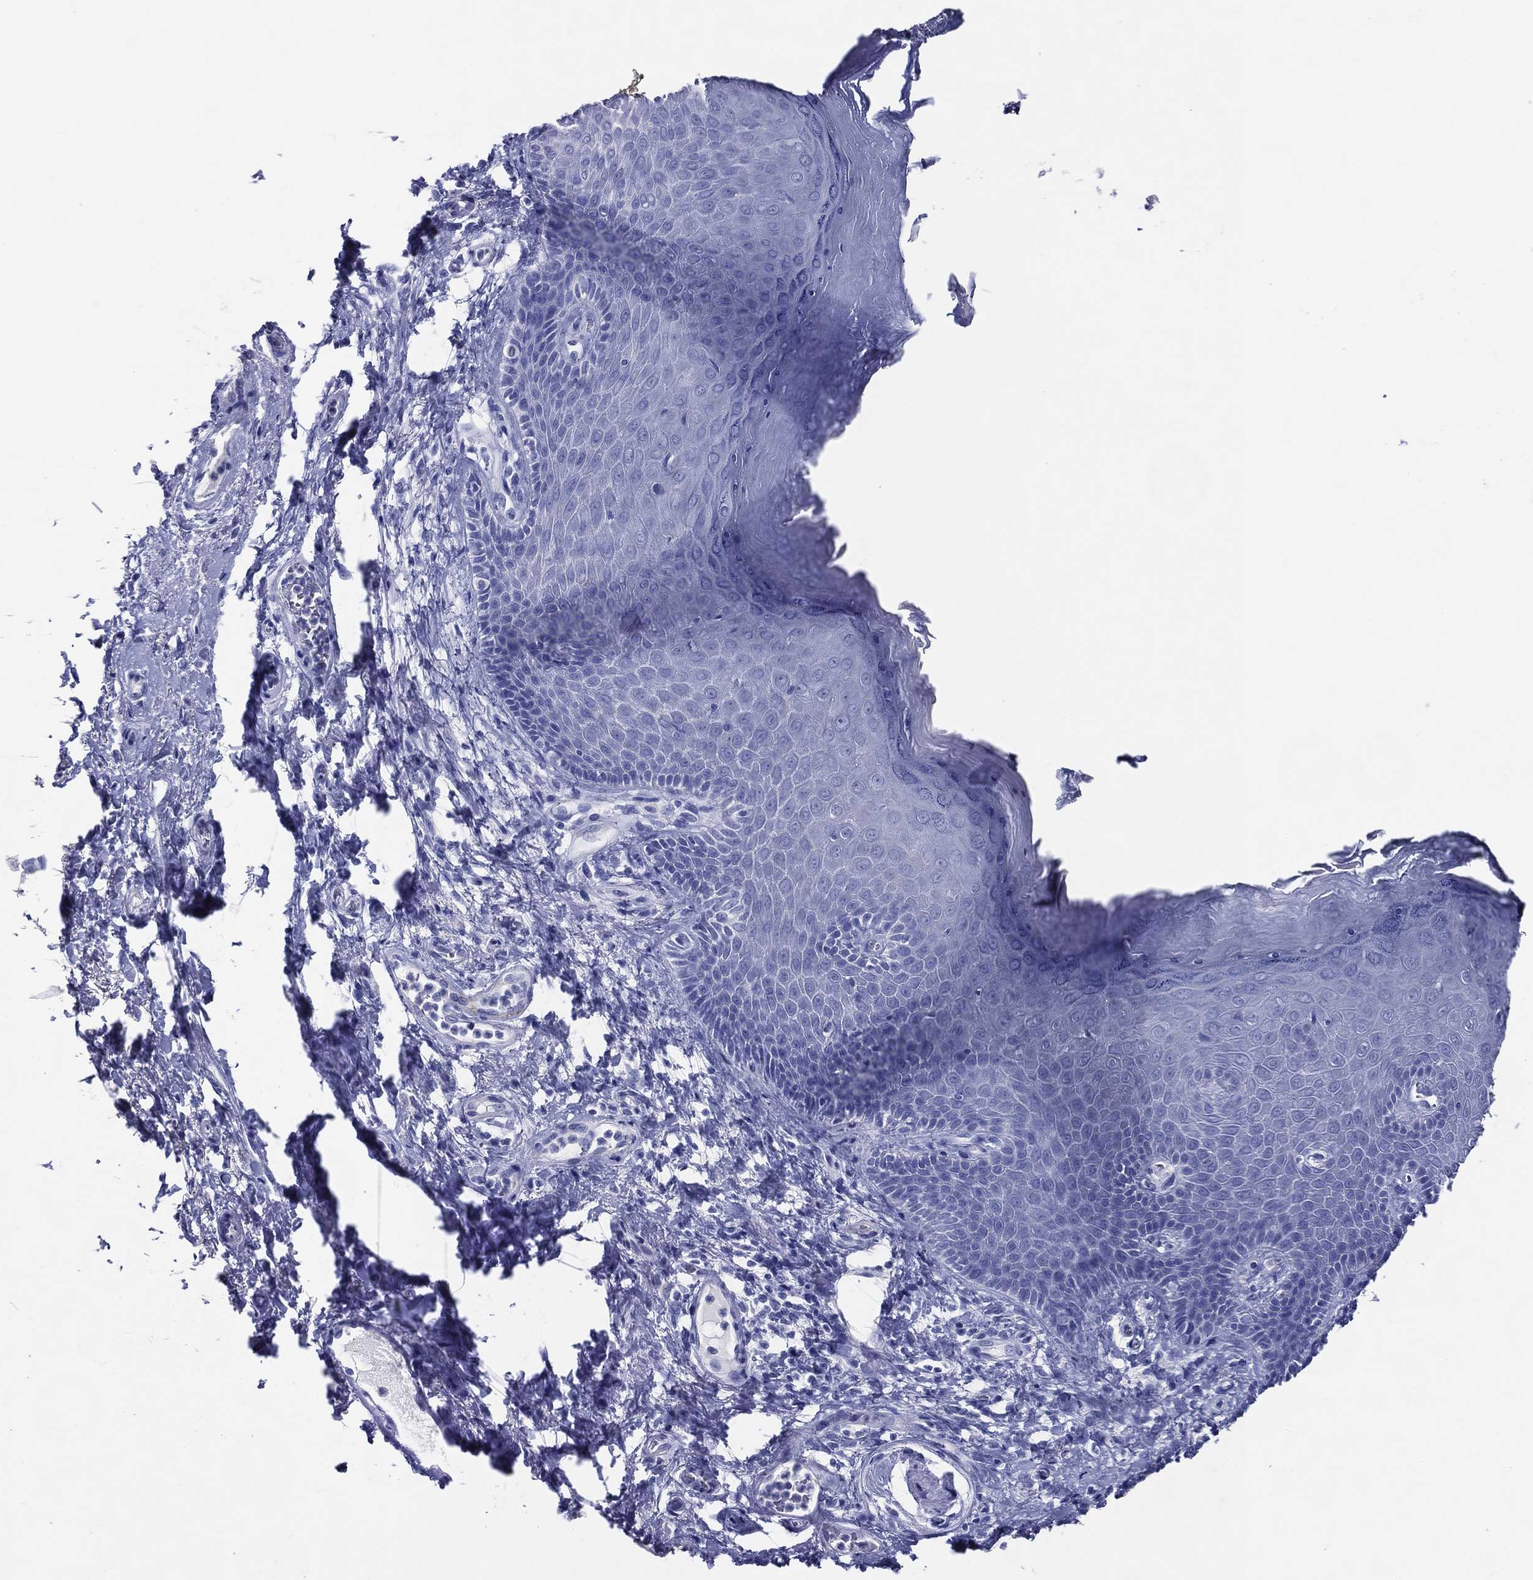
{"staining": {"intensity": "negative", "quantity": "none", "location": "none"}, "tissue": "skin", "cell_type": "Epidermal cells", "image_type": "normal", "snomed": [{"axis": "morphology", "description": "Normal tissue, NOS"}, {"axis": "topography", "description": "Anal"}], "caption": "A high-resolution photomicrograph shows immunohistochemistry staining of benign skin, which reveals no significant expression in epidermal cells.", "gene": "ACE2", "patient": {"sex": "female", "age": 80}}